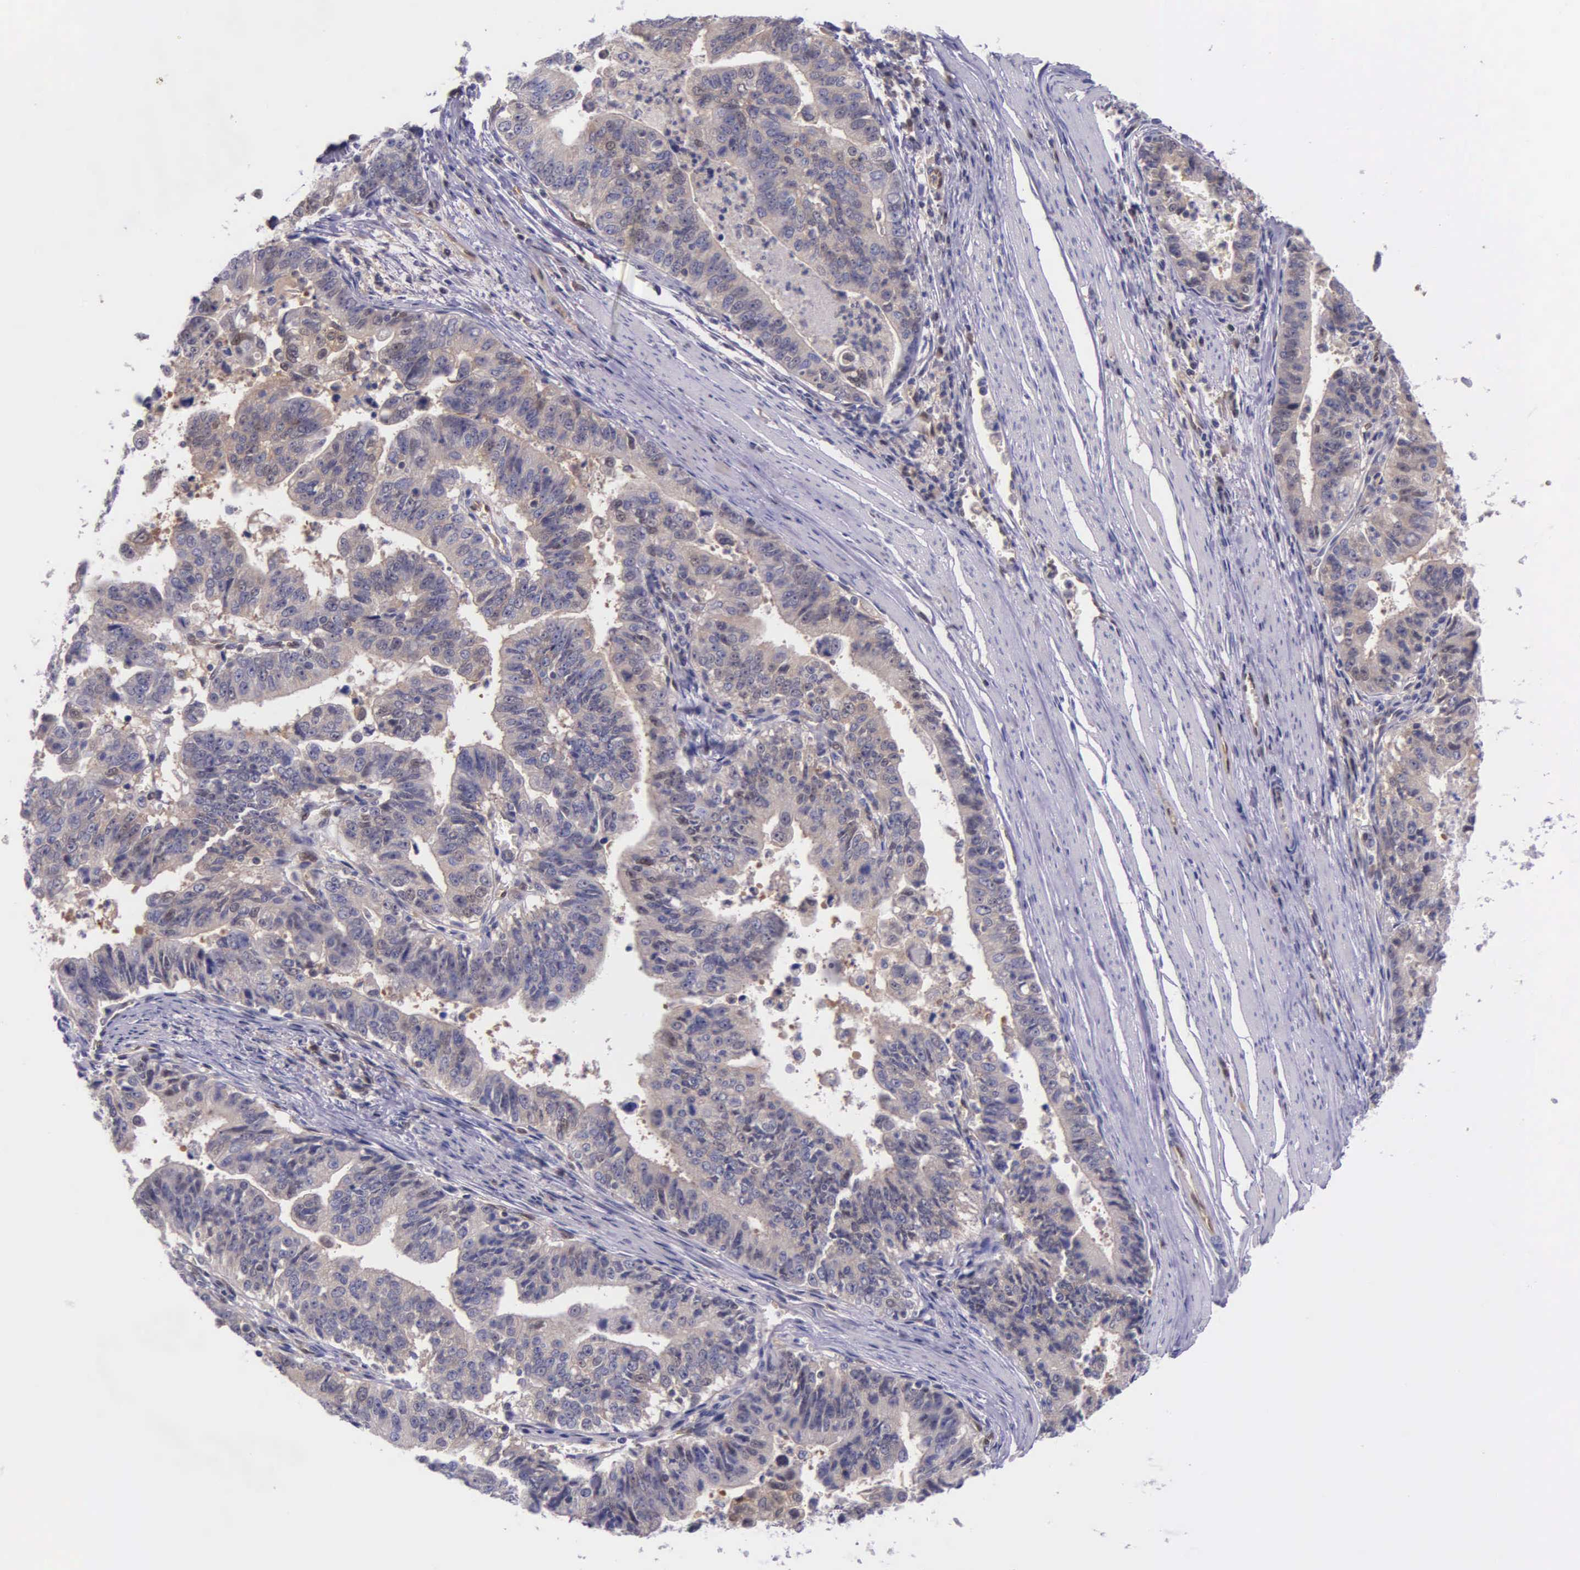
{"staining": {"intensity": "weak", "quantity": ">75%", "location": "cytoplasmic/membranous"}, "tissue": "stomach cancer", "cell_type": "Tumor cells", "image_type": "cancer", "snomed": [{"axis": "morphology", "description": "Adenocarcinoma, NOS"}, {"axis": "topography", "description": "Stomach, upper"}], "caption": "Immunohistochemical staining of adenocarcinoma (stomach) demonstrates low levels of weak cytoplasmic/membranous positivity in about >75% of tumor cells.", "gene": "GMPR2", "patient": {"sex": "female", "age": 50}}